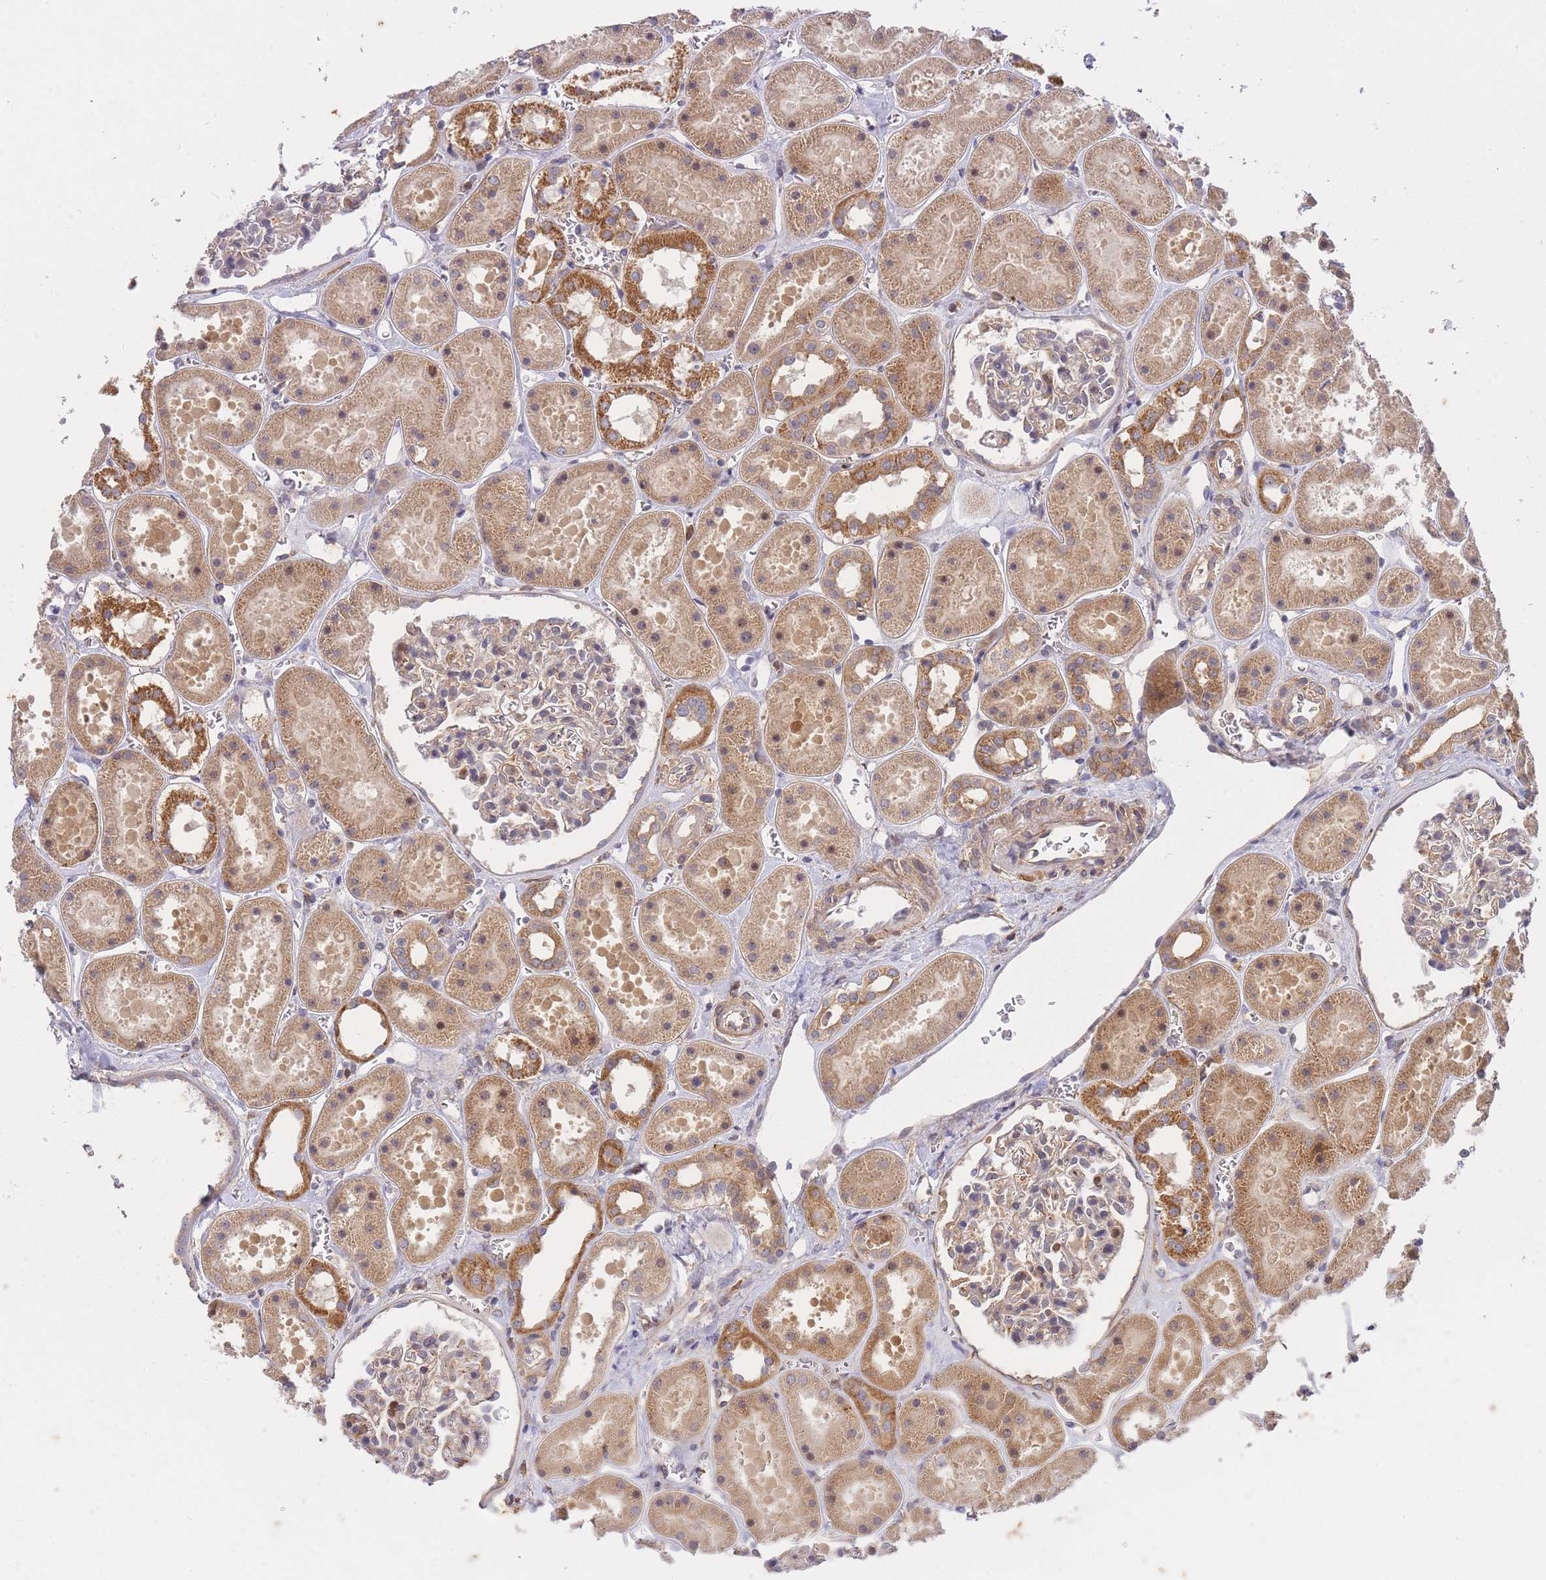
{"staining": {"intensity": "negative", "quantity": "none", "location": "none"}, "tissue": "kidney", "cell_type": "Cells in glomeruli", "image_type": "normal", "snomed": [{"axis": "morphology", "description": "Normal tissue, NOS"}, {"axis": "topography", "description": "Kidney"}], "caption": "A micrograph of kidney stained for a protein shows no brown staining in cells in glomeruli.", "gene": "ST8SIA4", "patient": {"sex": "female", "age": 41}}